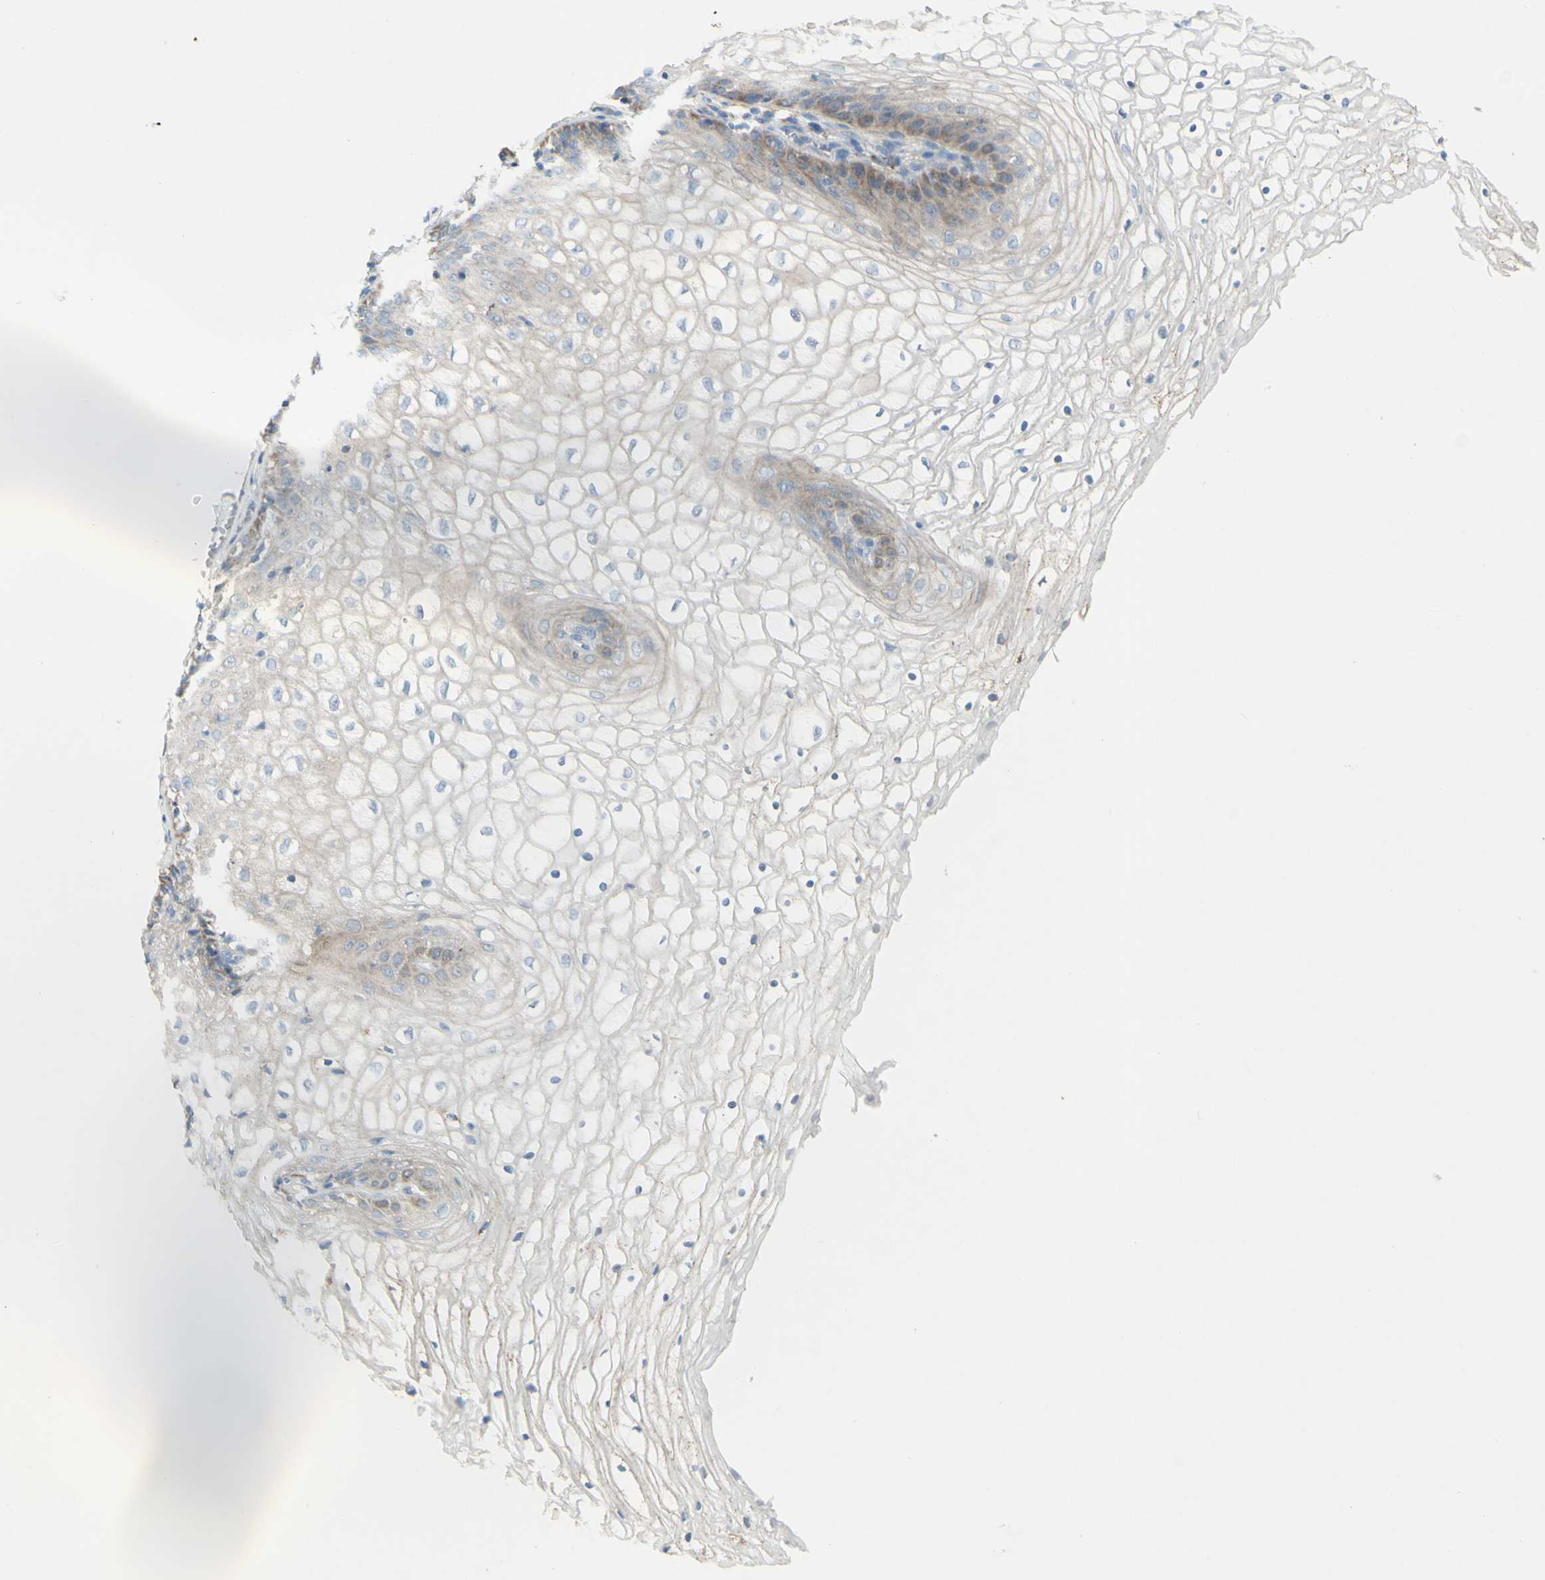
{"staining": {"intensity": "weak", "quantity": "<25%", "location": "cytoplasmic/membranous"}, "tissue": "vagina", "cell_type": "Squamous epithelial cells", "image_type": "normal", "snomed": [{"axis": "morphology", "description": "Normal tissue, NOS"}, {"axis": "topography", "description": "Vagina"}], "caption": "The histopathology image exhibits no staining of squamous epithelial cells in unremarkable vagina. (DAB (3,3'-diaminobenzidine) immunohistochemistry with hematoxylin counter stain).", "gene": "CNTNAP1", "patient": {"sex": "female", "age": 34}}